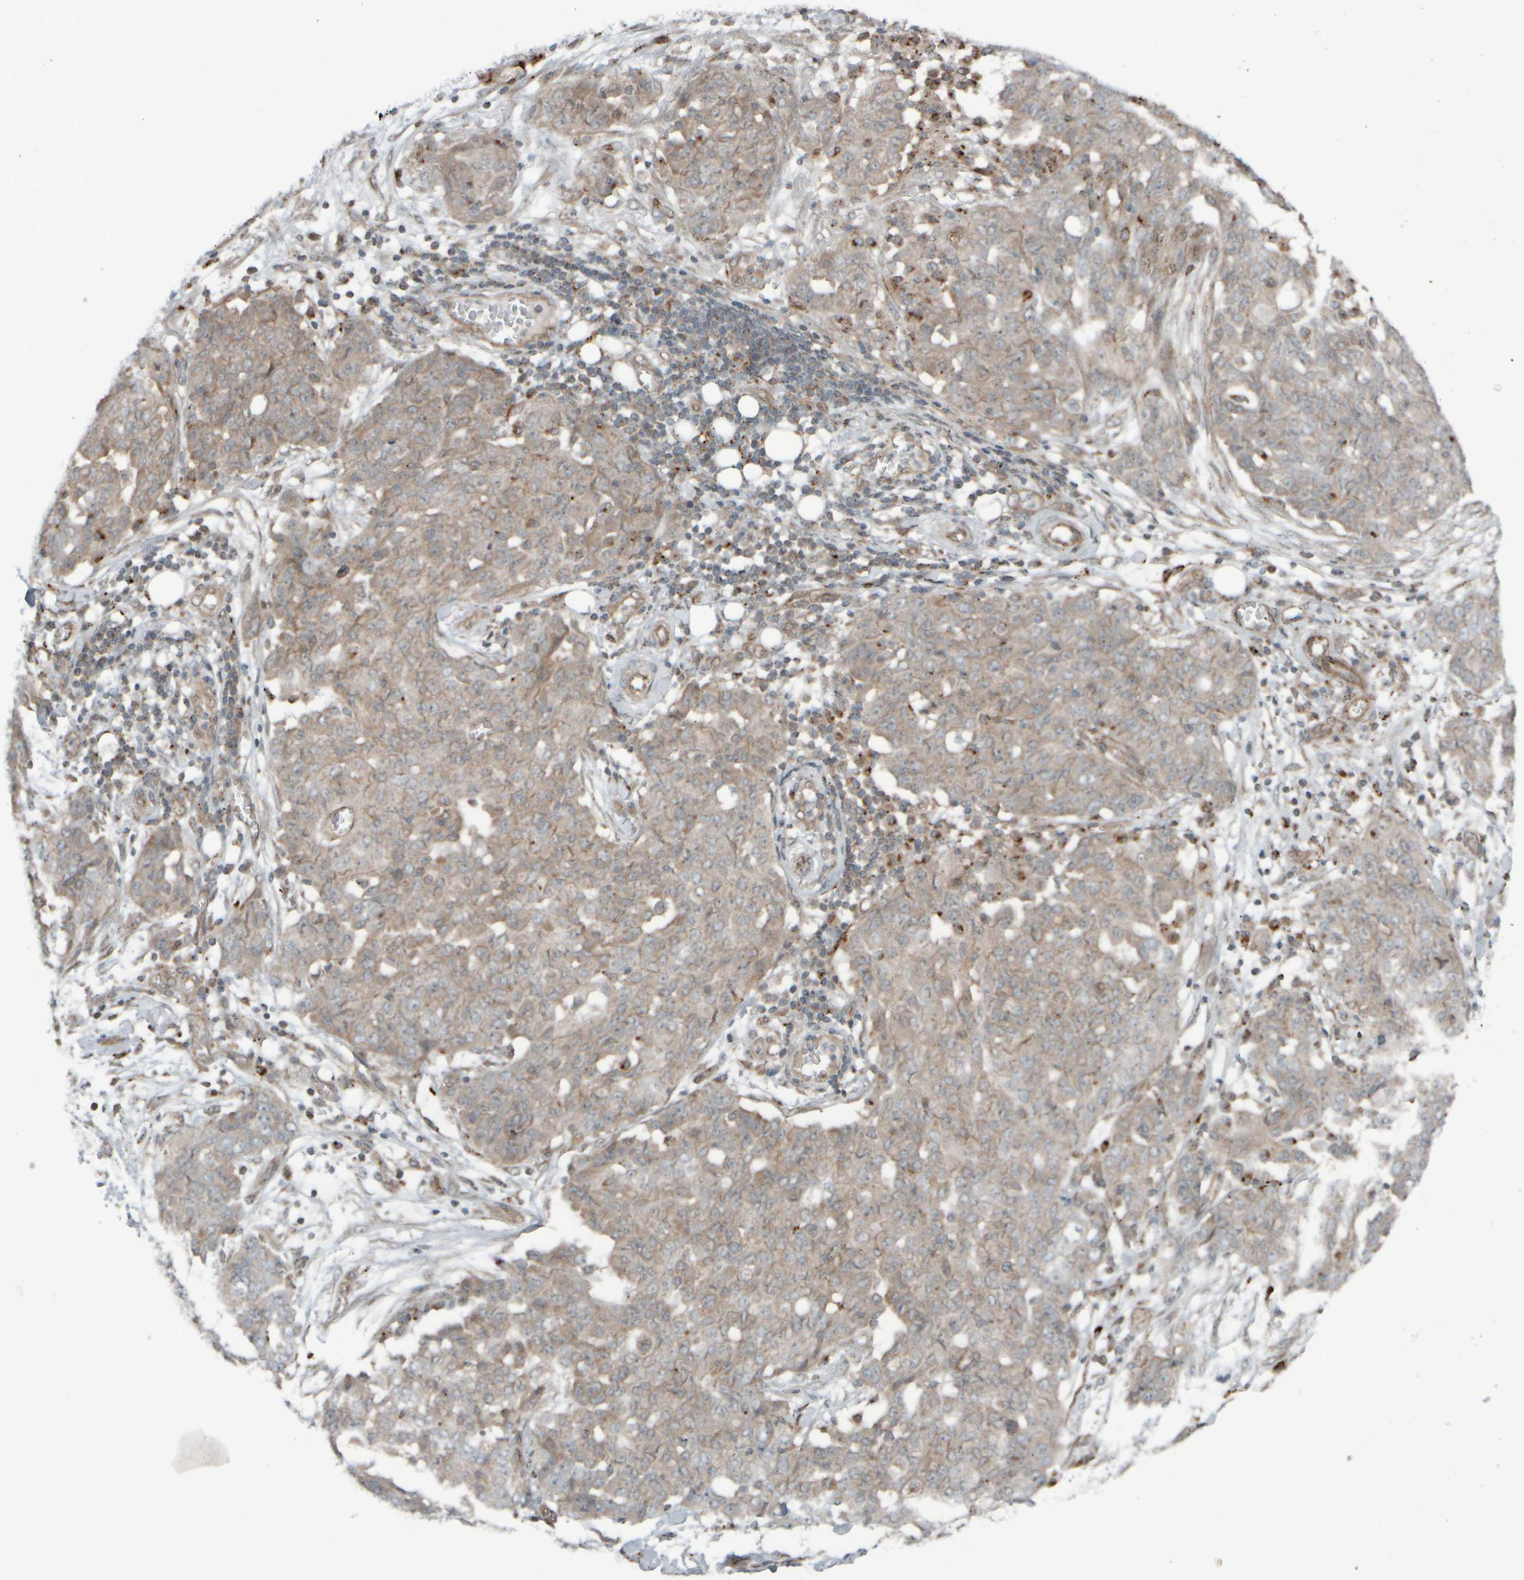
{"staining": {"intensity": "weak", "quantity": ">75%", "location": "cytoplasmic/membranous"}, "tissue": "ovarian cancer", "cell_type": "Tumor cells", "image_type": "cancer", "snomed": [{"axis": "morphology", "description": "Cystadenocarcinoma, serous, NOS"}, {"axis": "topography", "description": "Soft tissue"}, {"axis": "topography", "description": "Ovary"}], "caption": "Weak cytoplasmic/membranous expression for a protein is seen in approximately >75% of tumor cells of ovarian serous cystadenocarcinoma using immunohistochemistry.", "gene": "GIGYF1", "patient": {"sex": "female", "age": 57}}